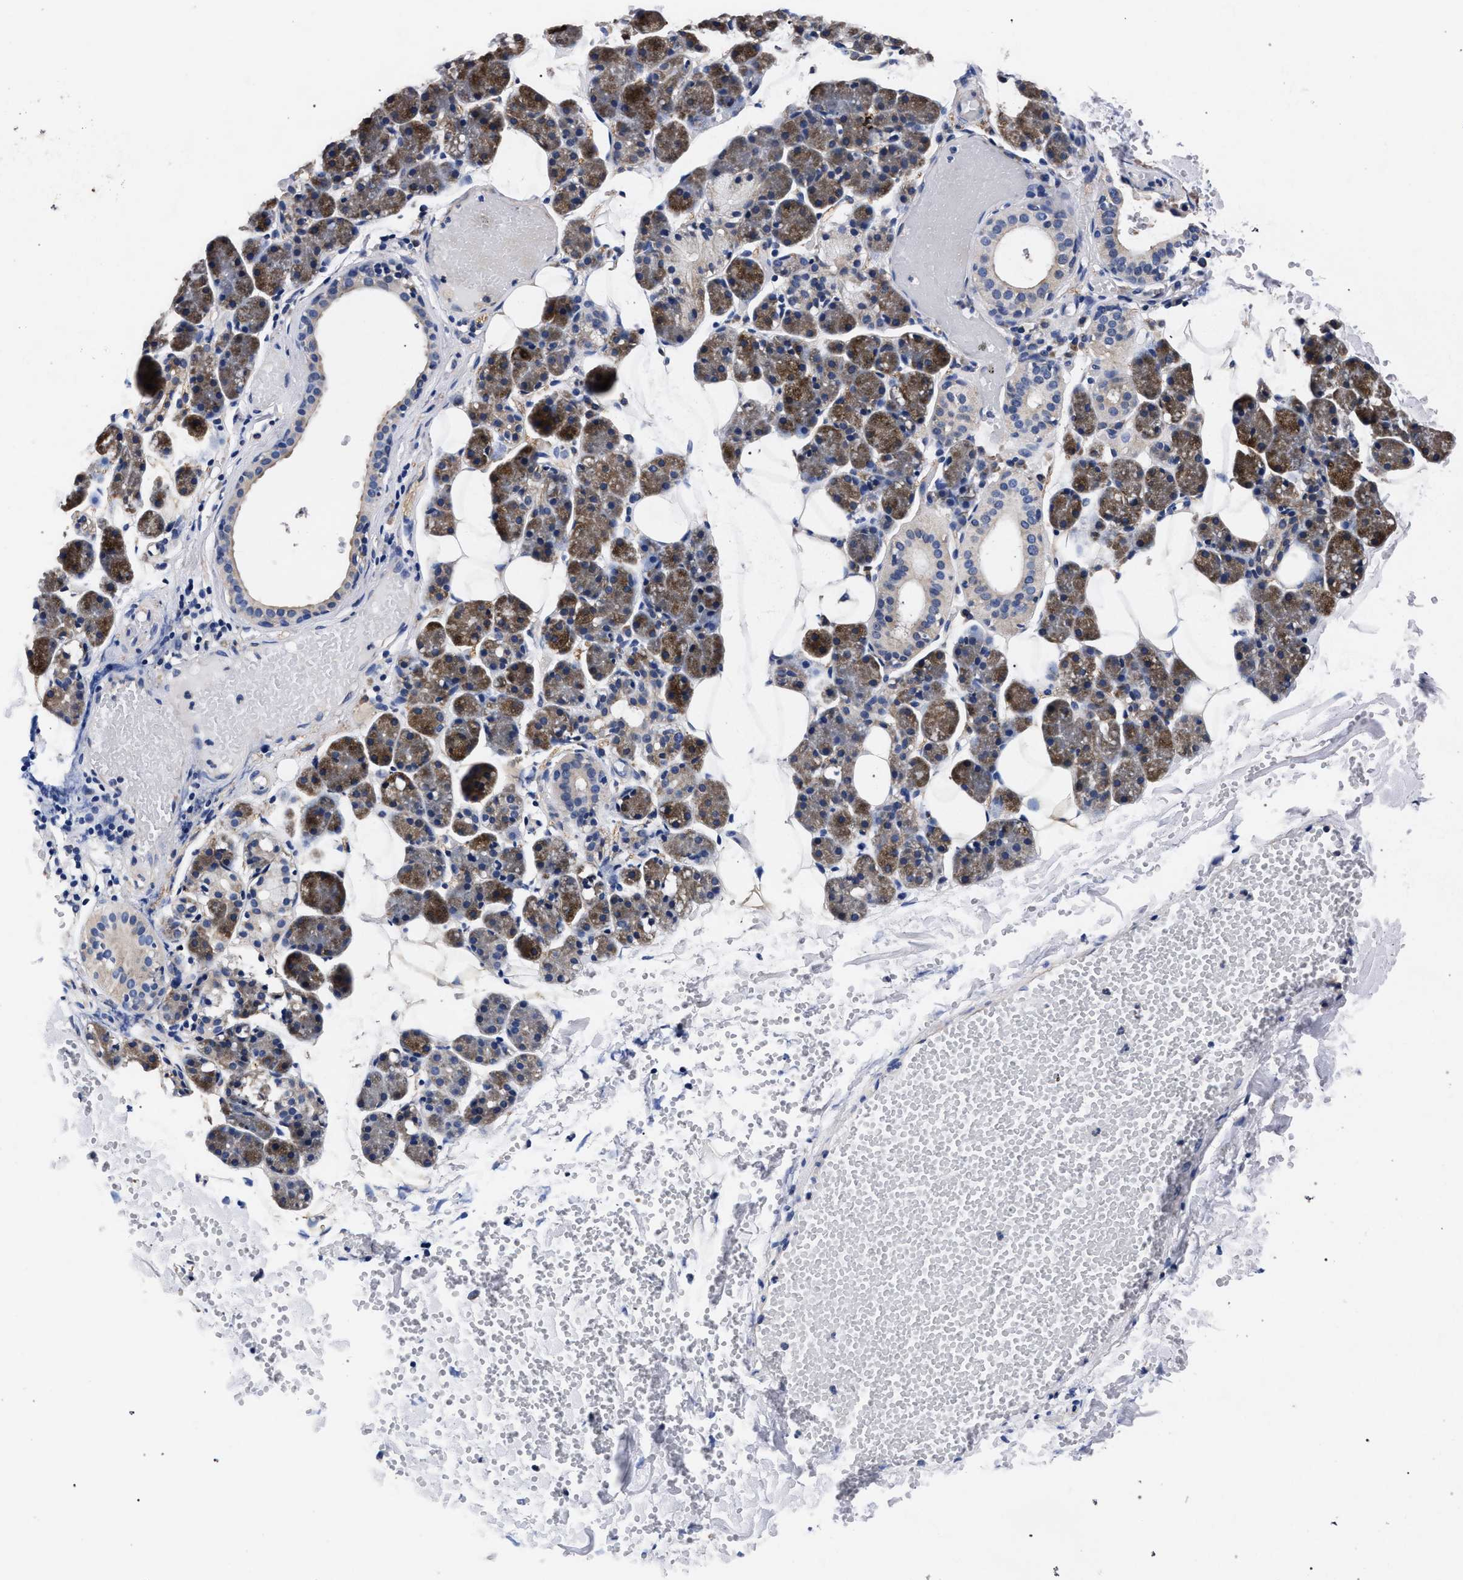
{"staining": {"intensity": "moderate", "quantity": "25%-75%", "location": "cytoplasmic/membranous"}, "tissue": "salivary gland", "cell_type": "Glandular cells", "image_type": "normal", "snomed": [{"axis": "morphology", "description": "Normal tissue, NOS"}, {"axis": "topography", "description": "Salivary gland"}], "caption": "Protein positivity by immunohistochemistry (IHC) displays moderate cytoplasmic/membranous staining in approximately 25%-75% of glandular cells in unremarkable salivary gland. (Stains: DAB (3,3'-diaminobenzidine) in brown, nuclei in blue, Microscopy: brightfield microscopy at high magnification).", "gene": "CFAP95", "patient": {"sex": "female", "age": 33}}